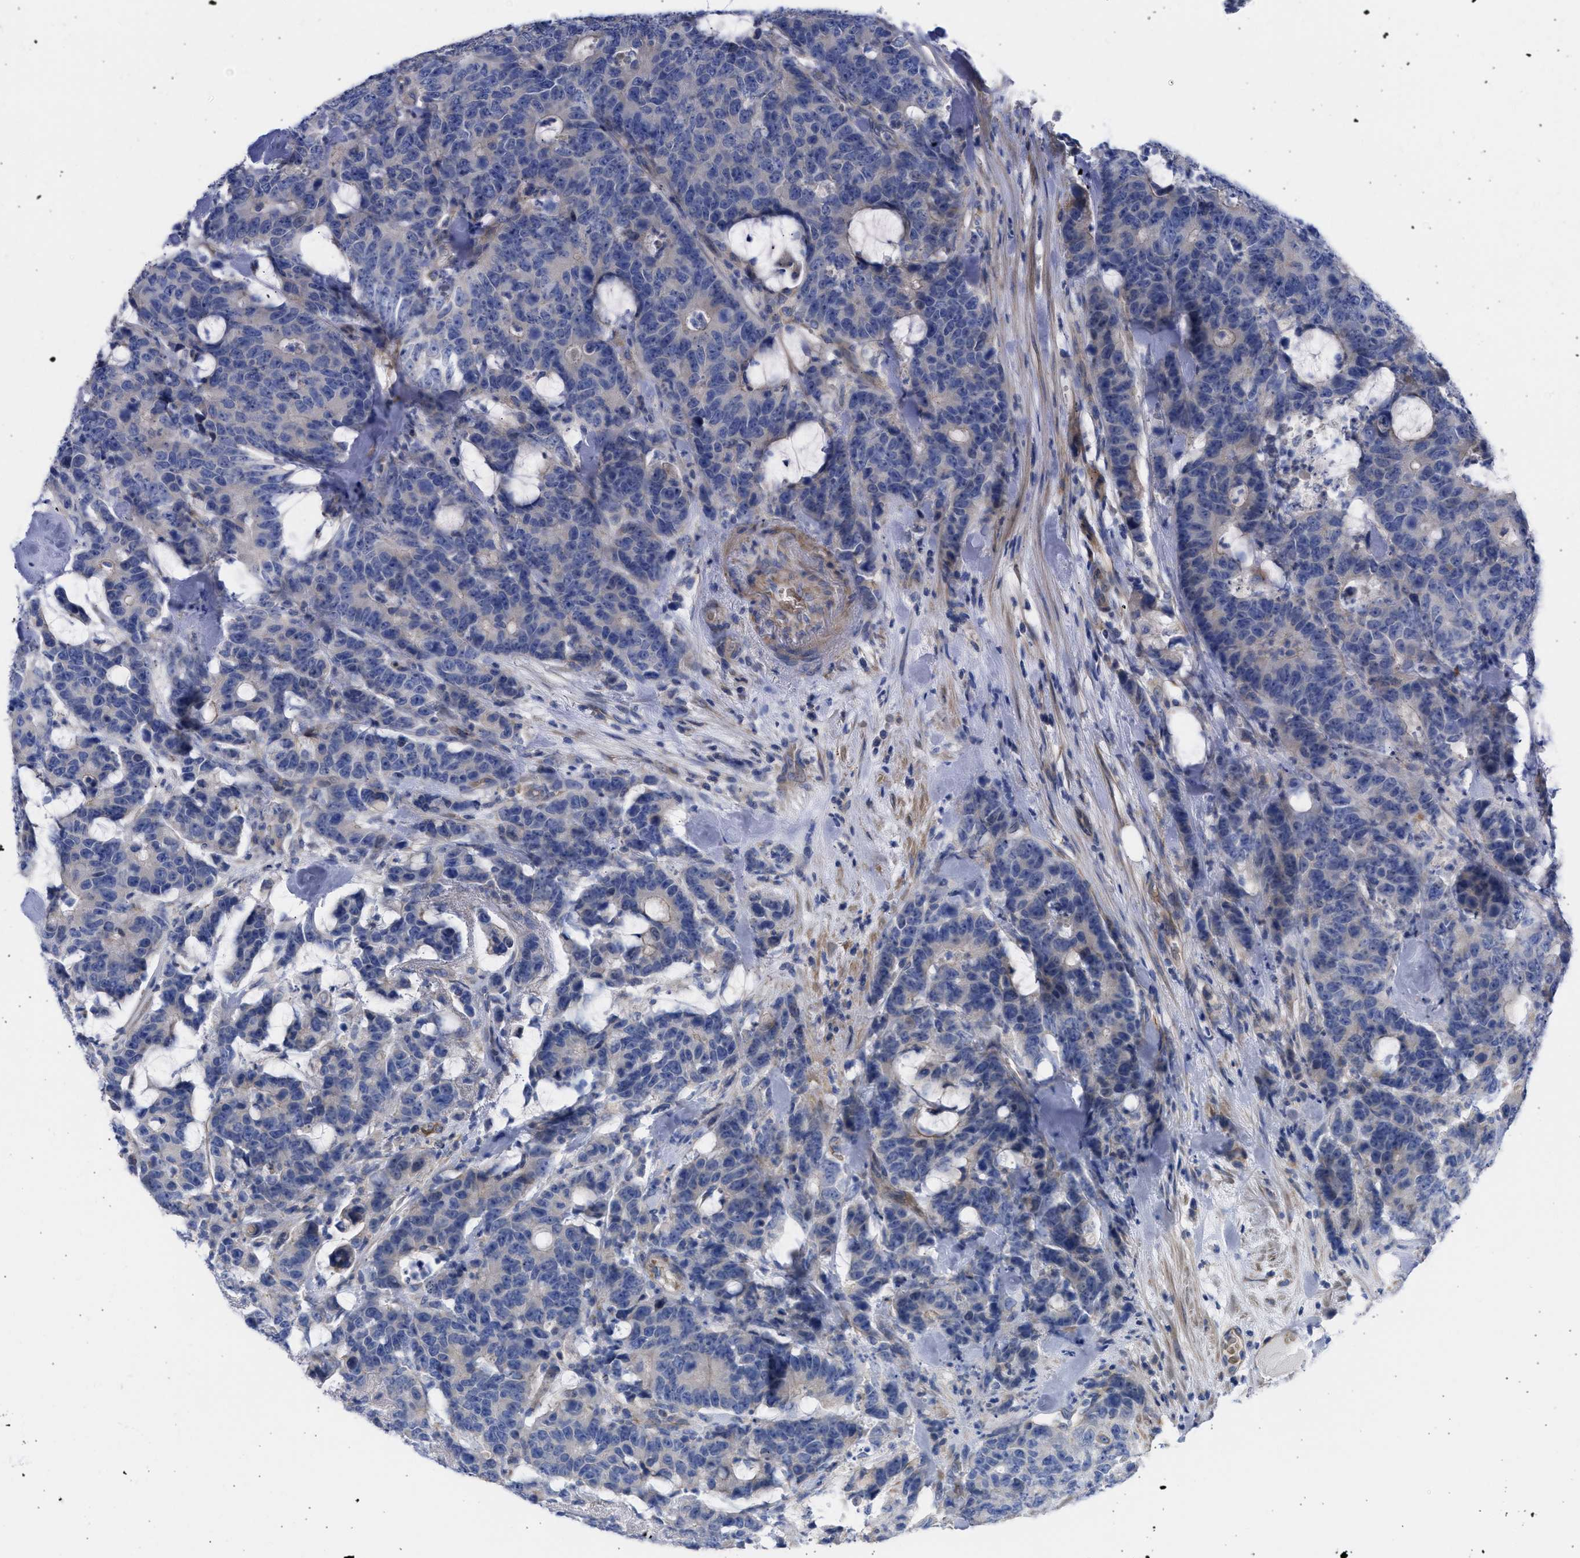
{"staining": {"intensity": "weak", "quantity": "<25%", "location": "cytoplasmic/membranous"}, "tissue": "colorectal cancer", "cell_type": "Tumor cells", "image_type": "cancer", "snomed": [{"axis": "morphology", "description": "Adenocarcinoma, NOS"}, {"axis": "topography", "description": "Colon"}], "caption": "DAB (3,3'-diaminobenzidine) immunohistochemical staining of human colorectal adenocarcinoma displays no significant positivity in tumor cells.", "gene": "BTG3", "patient": {"sex": "female", "age": 86}}